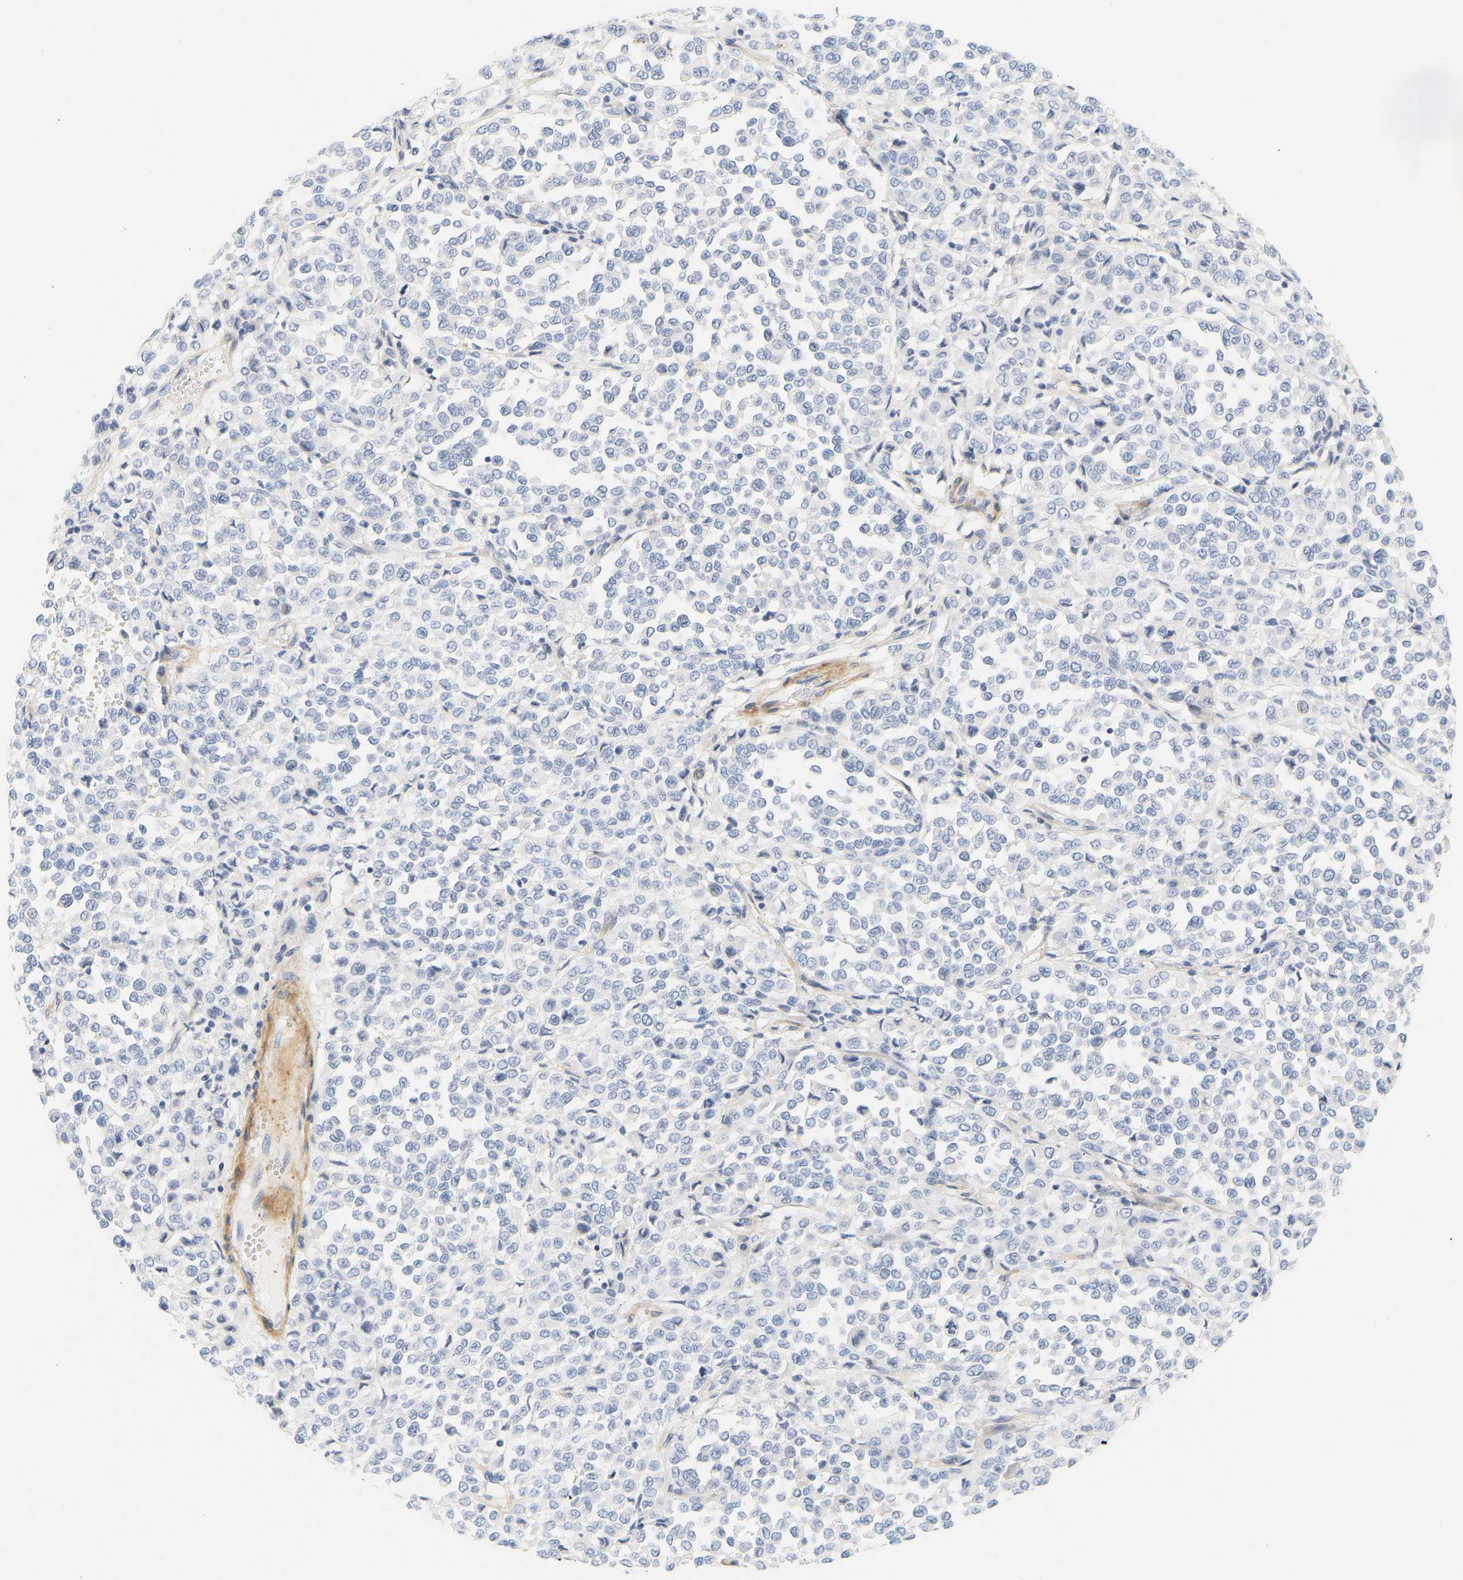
{"staining": {"intensity": "negative", "quantity": "none", "location": "none"}, "tissue": "melanoma", "cell_type": "Tumor cells", "image_type": "cancer", "snomed": [{"axis": "morphology", "description": "Malignant melanoma, Metastatic site"}, {"axis": "topography", "description": "Pancreas"}], "caption": "Micrograph shows no significant protein expression in tumor cells of malignant melanoma (metastatic site).", "gene": "SLC30A7", "patient": {"sex": "female", "age": 30}}